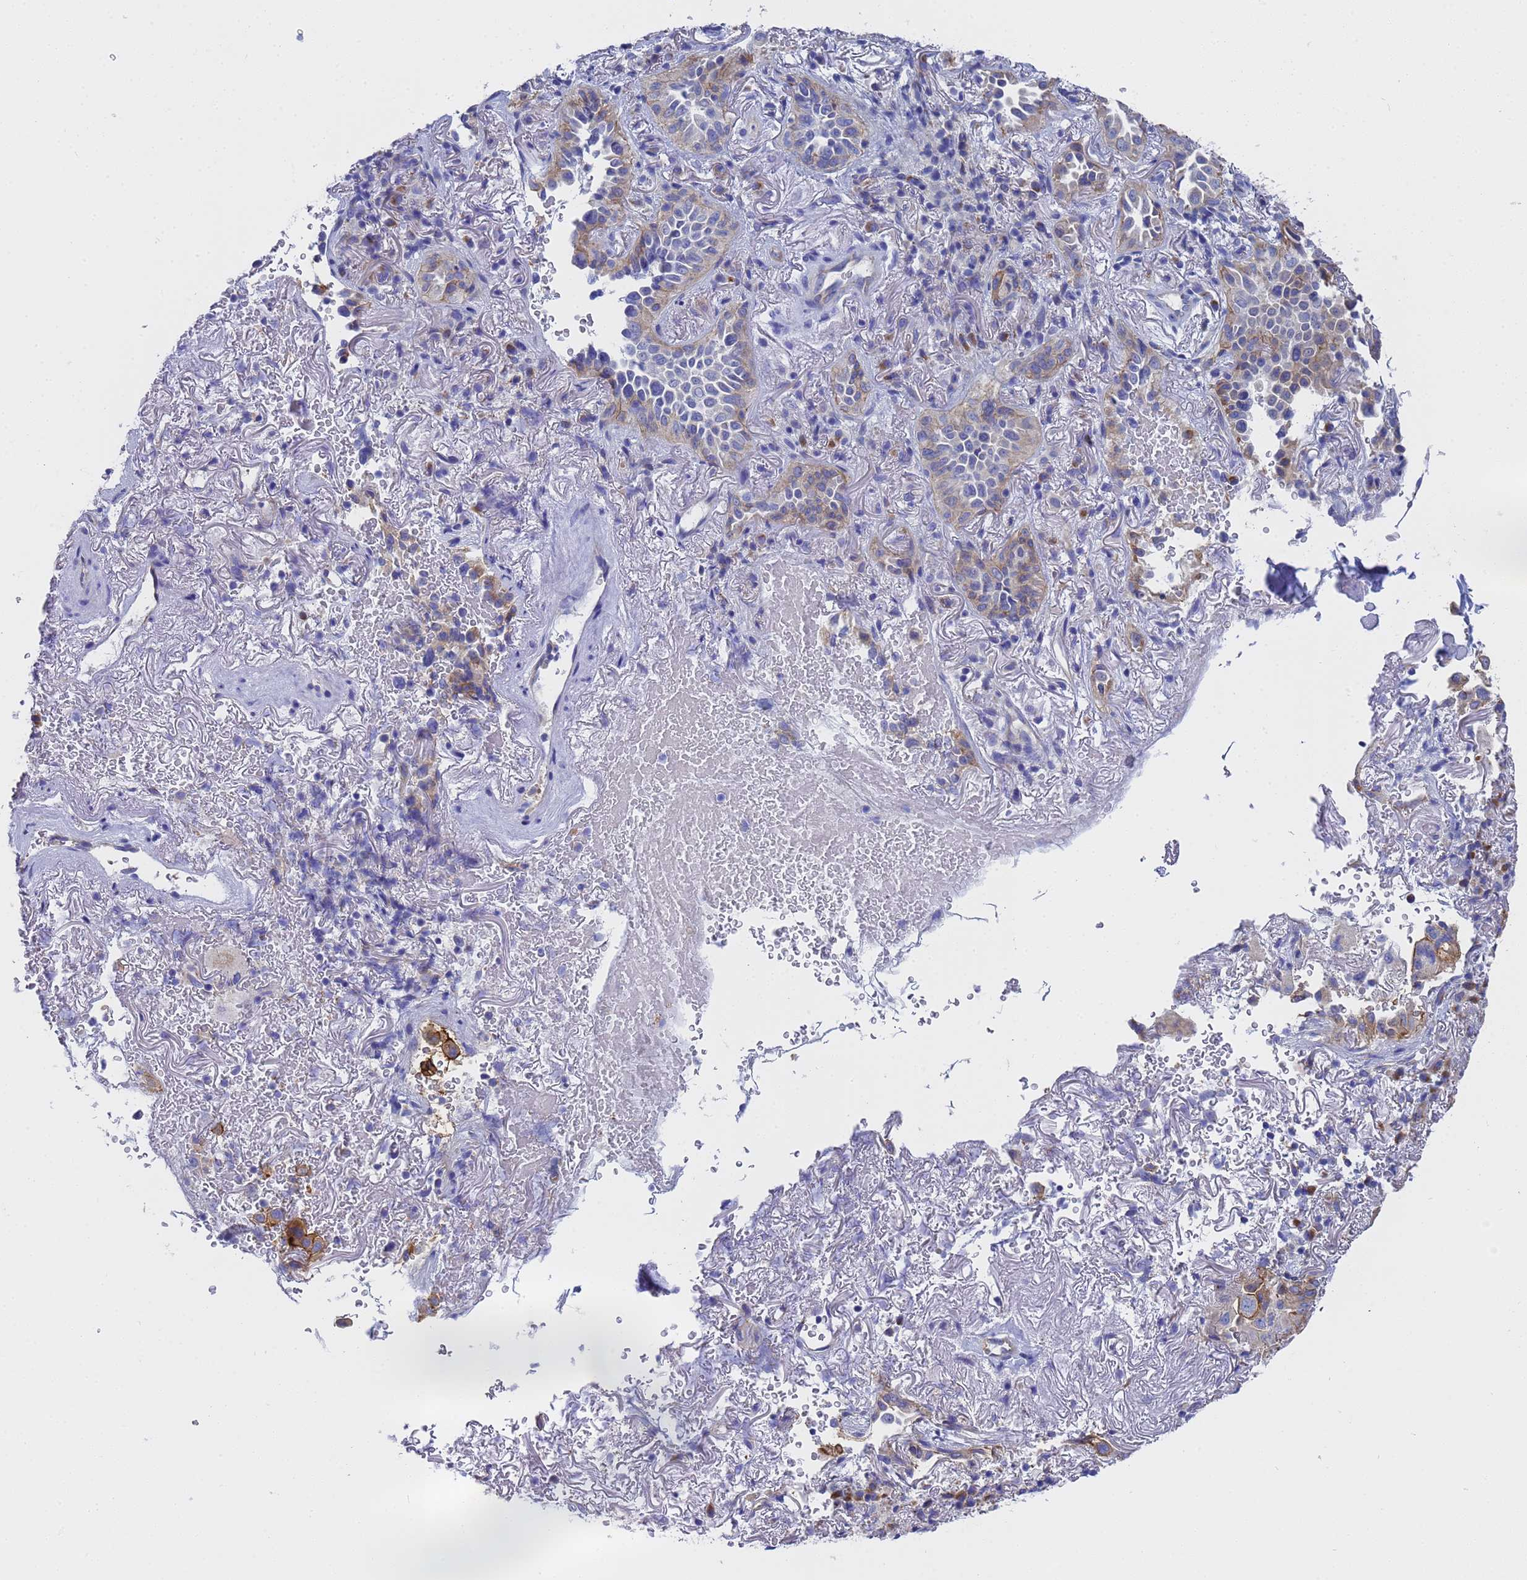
{"staining": {"intensity": "moderate", "quantity": "<25%", "location": "cytoplasmic/membranous"}, "tissue": "lung cancer", "cell_type": "Tumor cells", "image_type": "cancer", "snomed": [{"axis": "morphology", "description": "Adenocarcinoma, NOS"}, {"axis": "topography", "description": "Lung"}], "caption": "IHC of human lung adenocarcinoma reveals low levels of moderate cytoplasmic/membranous expression in approximately <25% of tumor cells. (DAB (3,3'-diaminobenzidine) = brown stain, brightfield microscopy at high magnification).", "gene": "TM4SF4", "patient": {"sex": "female", "age": 69}}